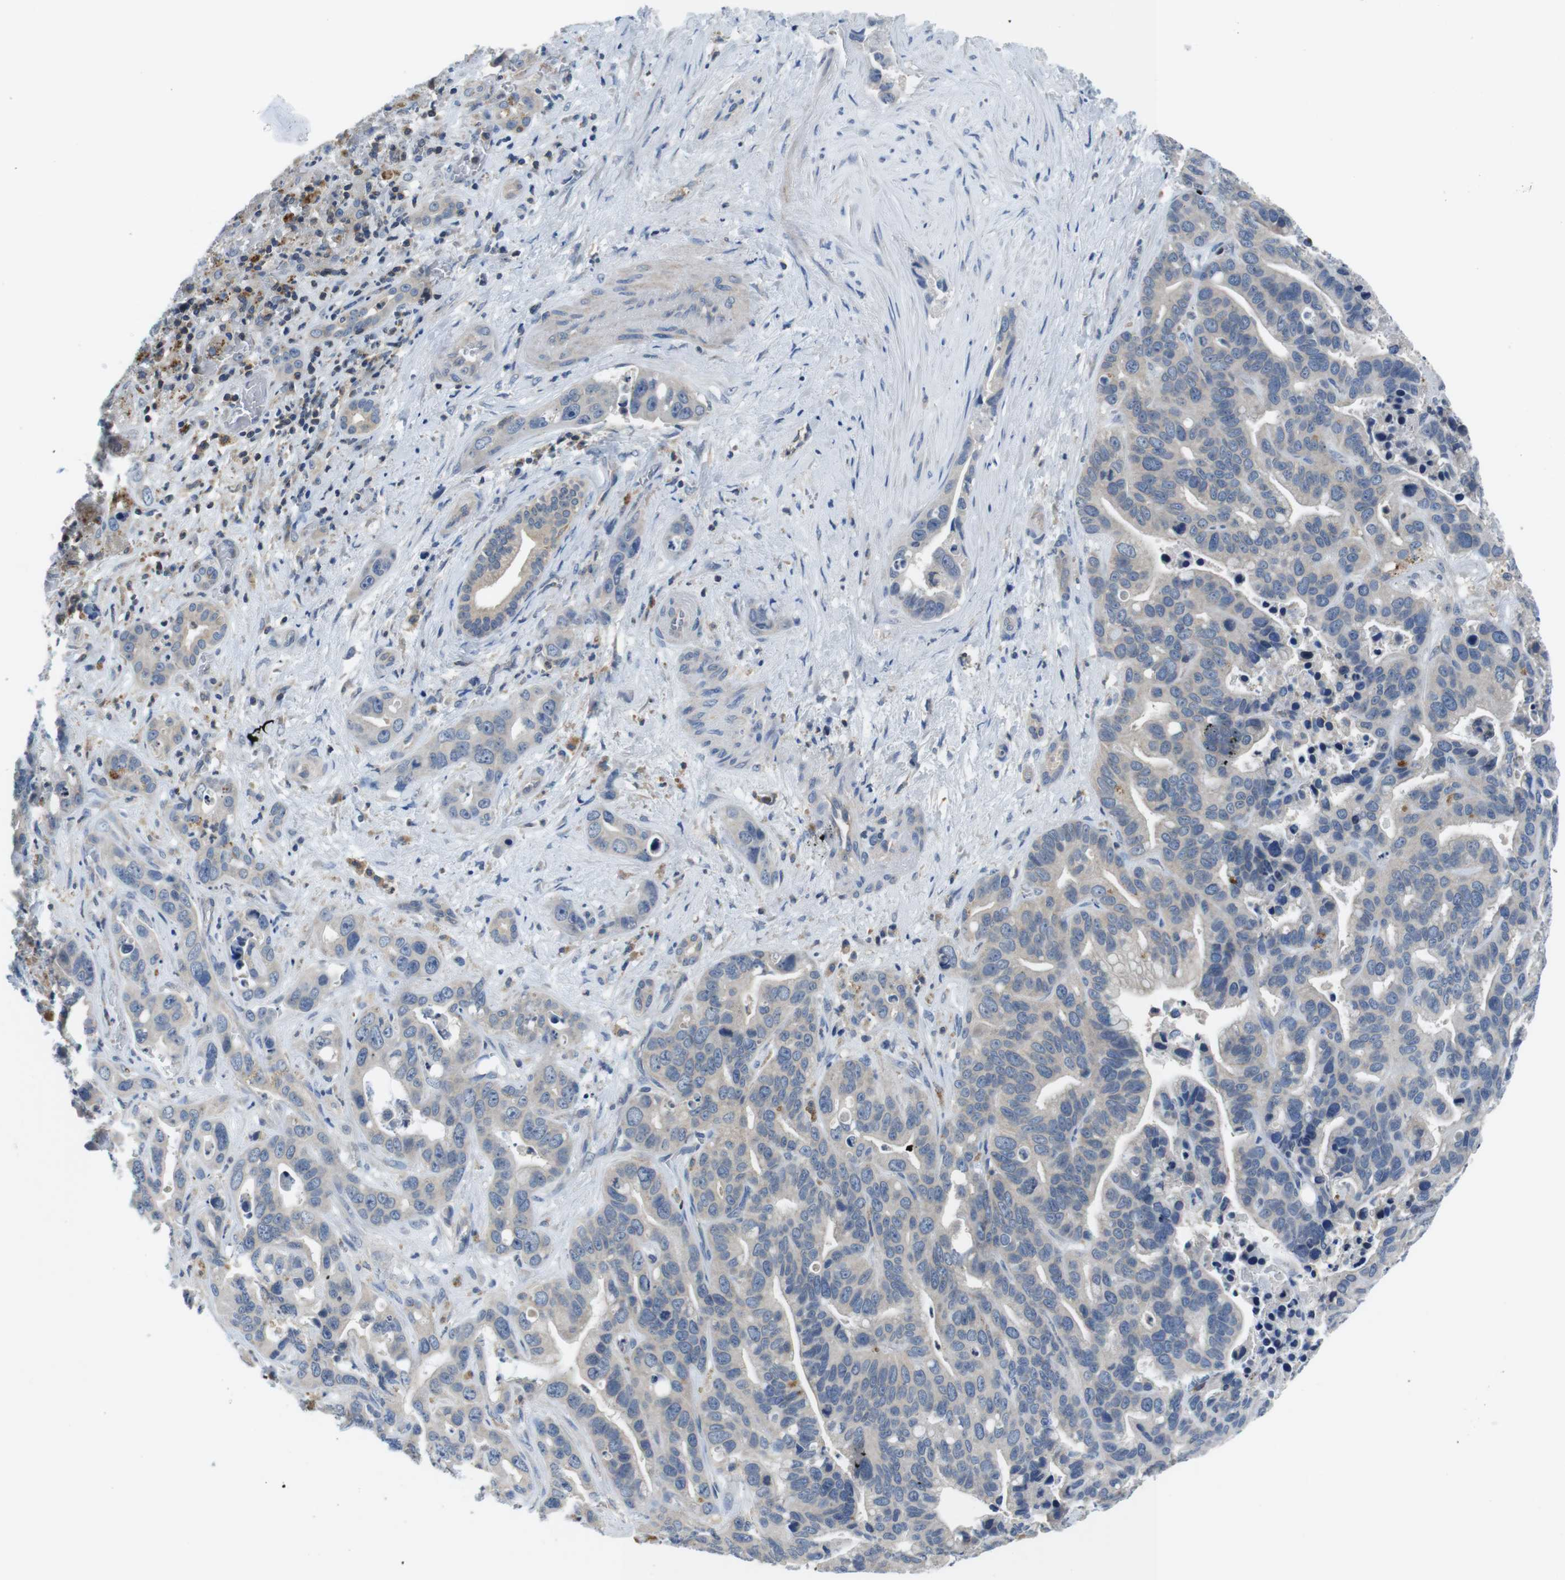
{"staining": {"intensity": "negative", "quantity": "none", "location": "none"}, "tissue": "liver cancer", "cell_type": "Tumor cells", "image_type": "cancer", "snomed": [{"axis": "morphology", "description": "Cholangiocarcinoma"}, {"axis": "topography", "description": "Liver"}], "caption": "Immunohistochemistry micrograph of neoplastic tissue: human liver cholangiocarcinoma stained with DAB (3,3'-diaminobenzidine) reveals no significant protein staining in tumor cells. (DAB immunohistochemistry (IHC) with hematoxylin counter stain).", "gene": "PIK3CD", "patient": {"sex": "female", "age": 65}}